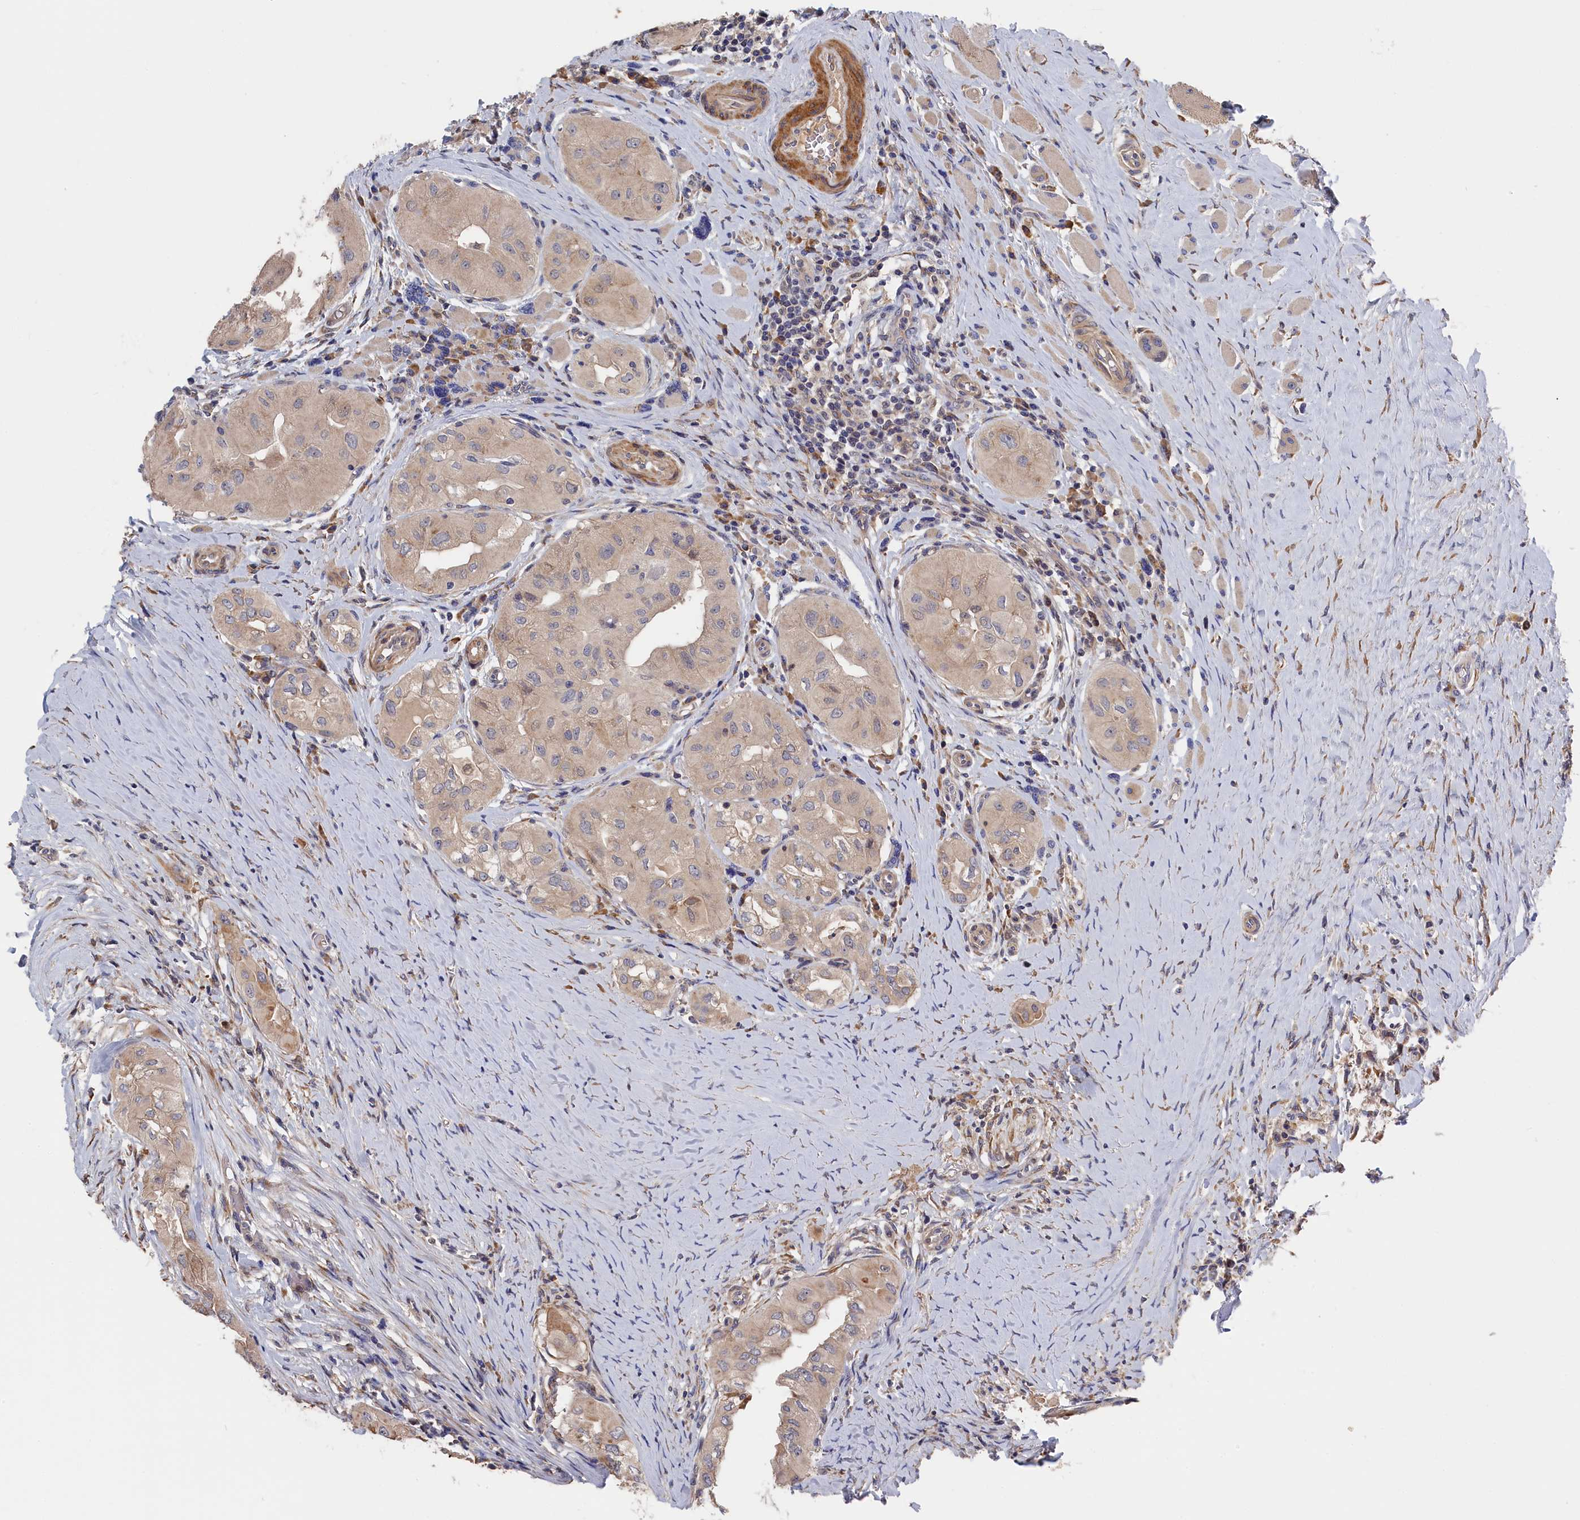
{"staining": {"intensity": "weak", "quantity": ">75%", "location": "cytoplasmic/membranous"}, "tissue": "thyroid cancer", "cell_type": "Tumor cells", "image_type": "cancer", "snomed": [{"axis": "morphology", "description": "Papillary adenocarcinoma, NOS"}, {"axis": "topography", "description": "Thyroid gland"}], "caption": "Thyroid papillary adenocarcinoma was stained to show a protein in brown. There is low levels of weak cytoplasmic/membranous expression in approximately >75% of tumor cells.", "gene": "CYB5D2", "patient": {"sex": "female", "age": 59}}